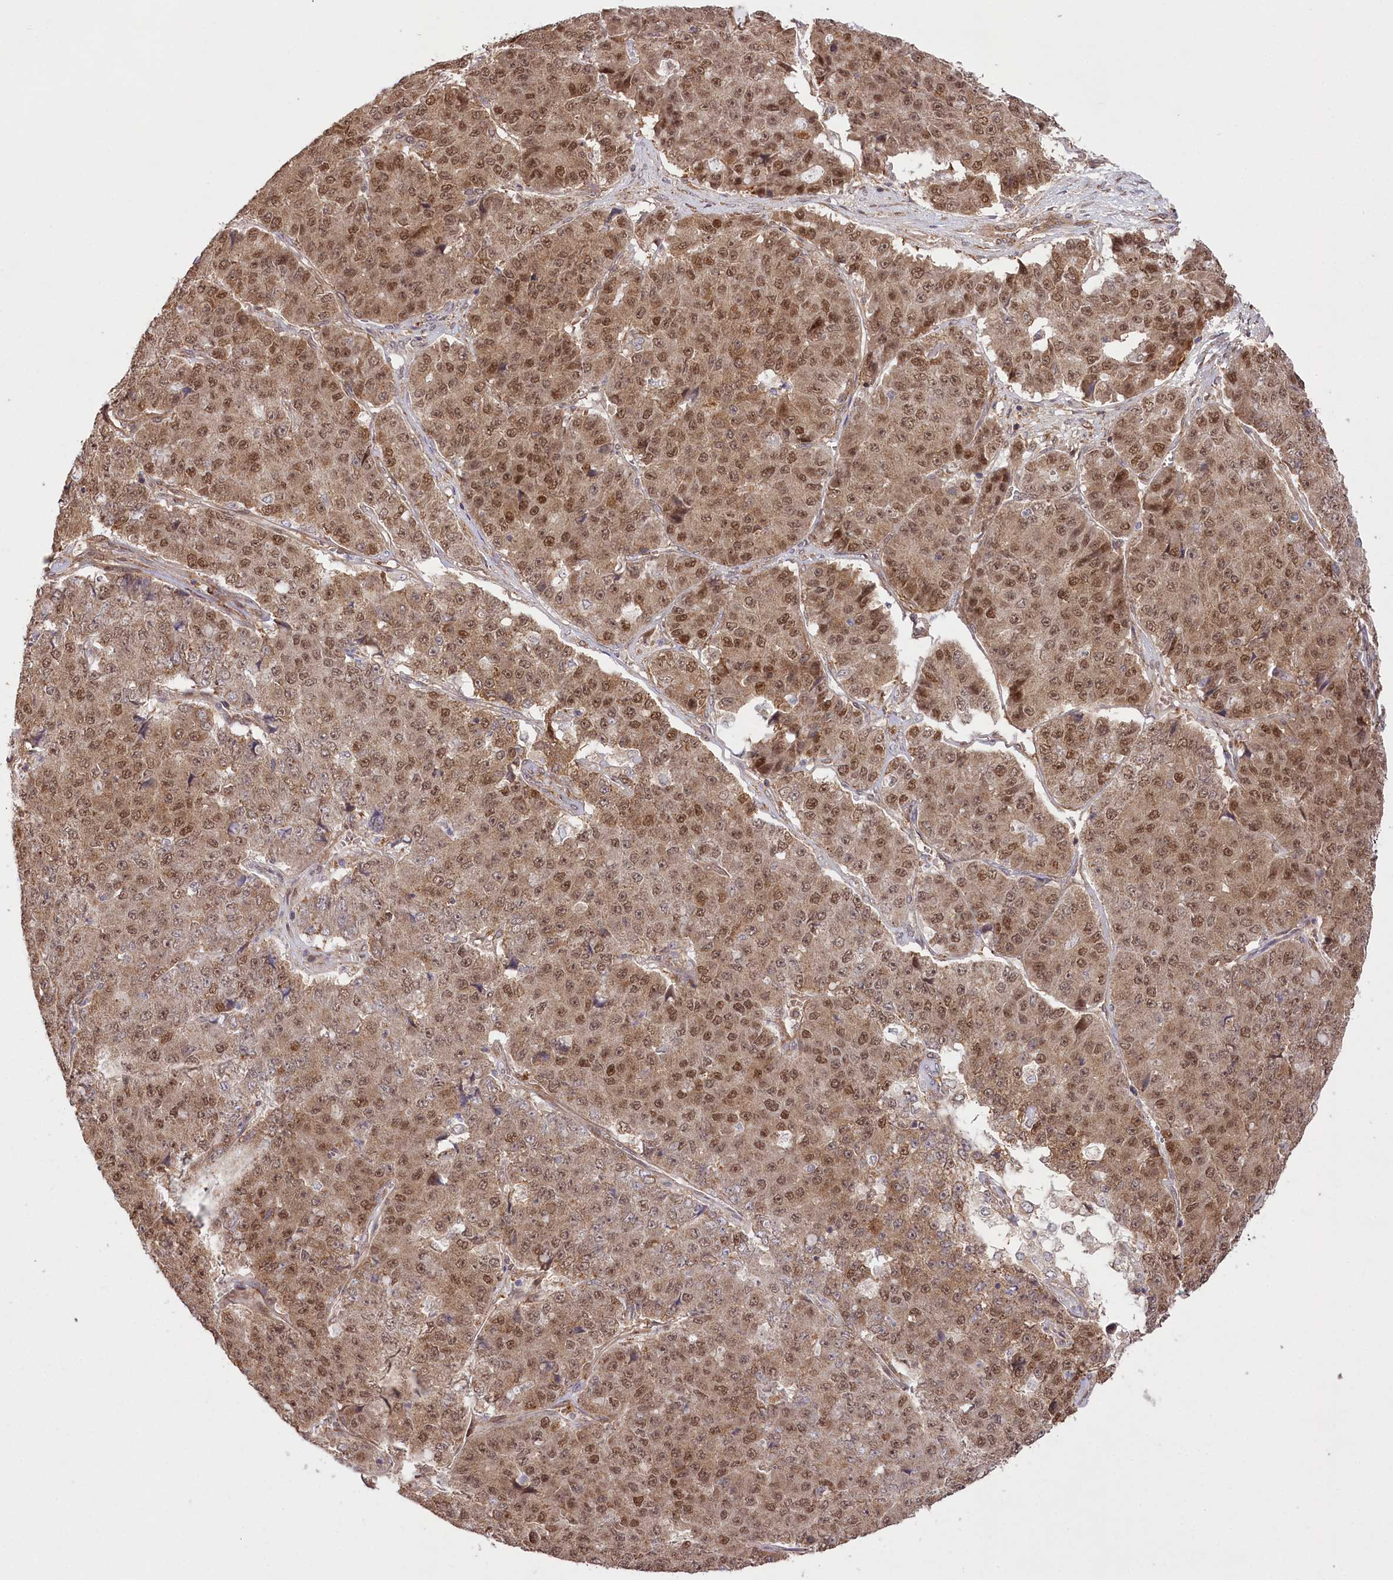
{"staining": {"intensity": "moderate", "quantity": ">75%", "location": "nuclear"}, "tissue": "pancreatic cancer", "cell_type": "Tumor cells", "image_type": "cancer", "snomed": [{"axis": "morphology", "description": "Adenocarcinoma, NOS"}, {"axis": "topography", "description": "Pancreas"}], "caption": "This is an image of immunohistochemistry (IHC) staining of pancreatic adenocarcinoma, which shows moderate expression in the nuclear of tumor cells.", "gene": "CCDC91", "patient": {"sex": "male", "age": 50}}